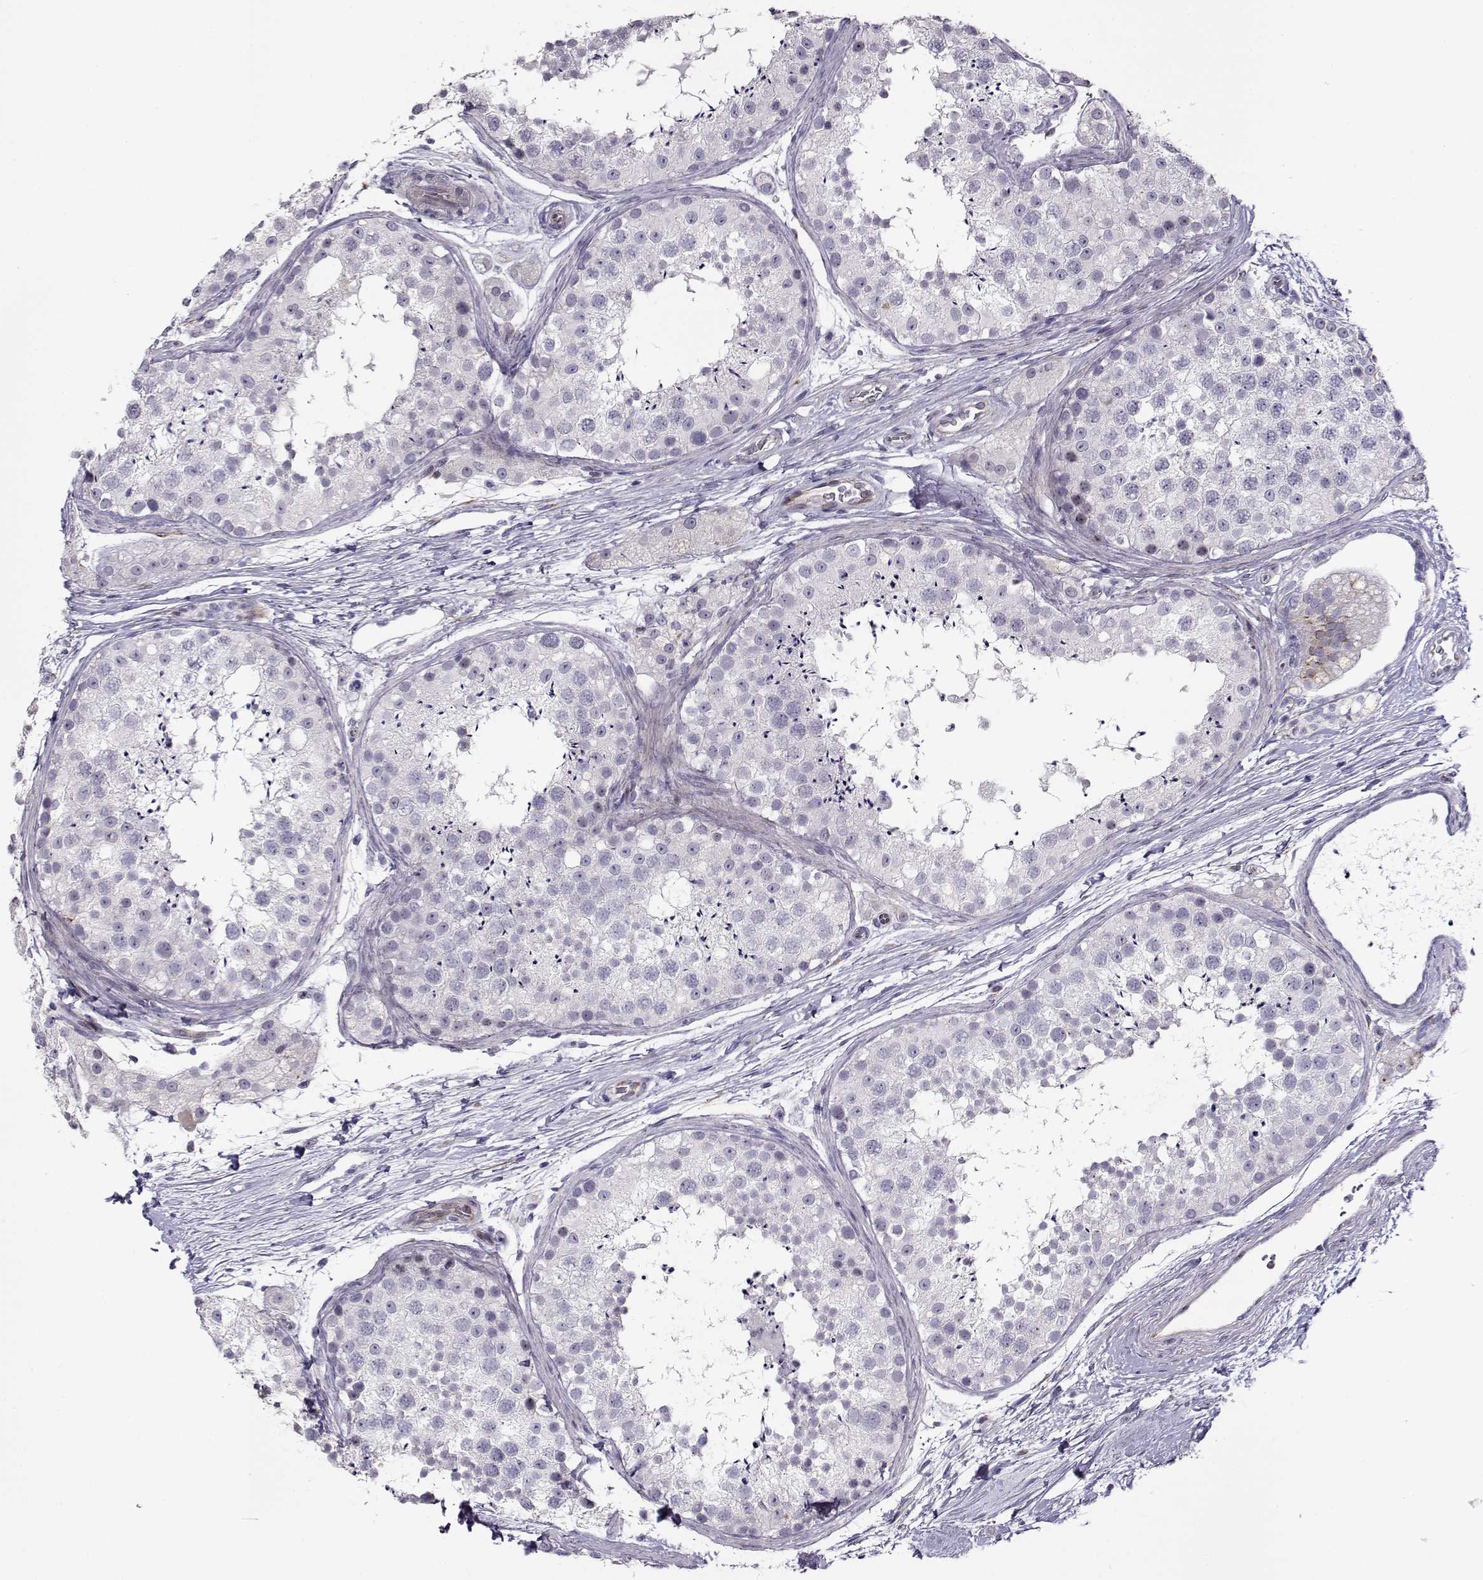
{"staining": {"intensity": "negative", "quantity": "none", "location": "none"}, "tissue": "testis", "cell_type": "Cells in seminiferous ducts", "image_type": "normal", "snomed": [{"axis": "morphology", "description": "Normal tissue, NOS"}, {"axis": "topography", "description": "Testis"}], "caption": "A high-resolution photomicrograph shows IHC staining of benign testis, which shows no significant expression in cells in seminiferous ducts.", "gene": "NPW", "patient": {"sex": "male", "age": 41}}